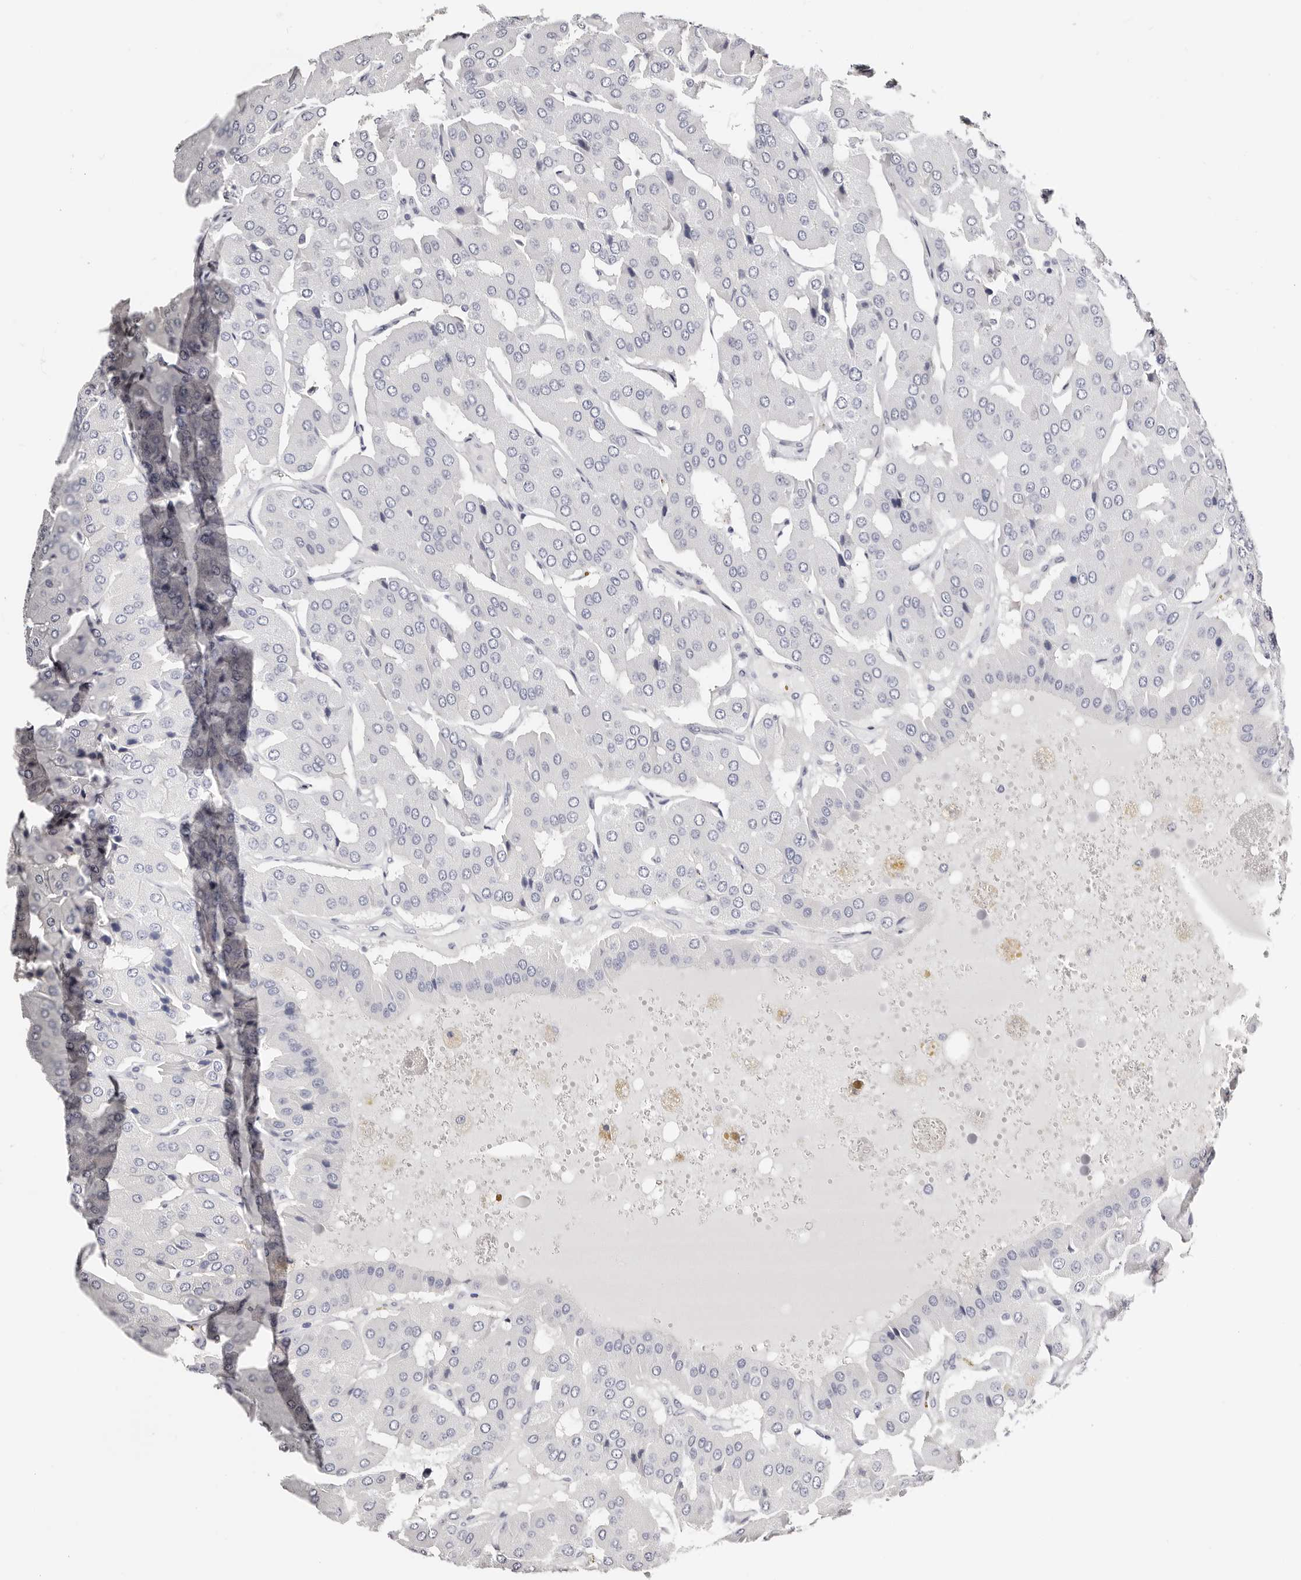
{"staining": {"intensity": "negative", "quantity": "none", "location": "none"}, "tissue": "parathyroid gland", "cell_type": "Glandular cells", "image_type": "normal", "snomed": [{"axis": "morphology", "description": "Normal tissue, NOS"}, {"axis": "morphology", "description": "Adenoma, NOS"}, {"axis": "topography", "description": "Parathyroid gland"}], "caption": "DAB immunohistochemical staining of unremarkable human parathyroid gland exhibits no significant staining in glandular cells. Nuclei are stained in blue.", "gene": "AKNAD1", "patient": {"sex": "female", "age": 86}}